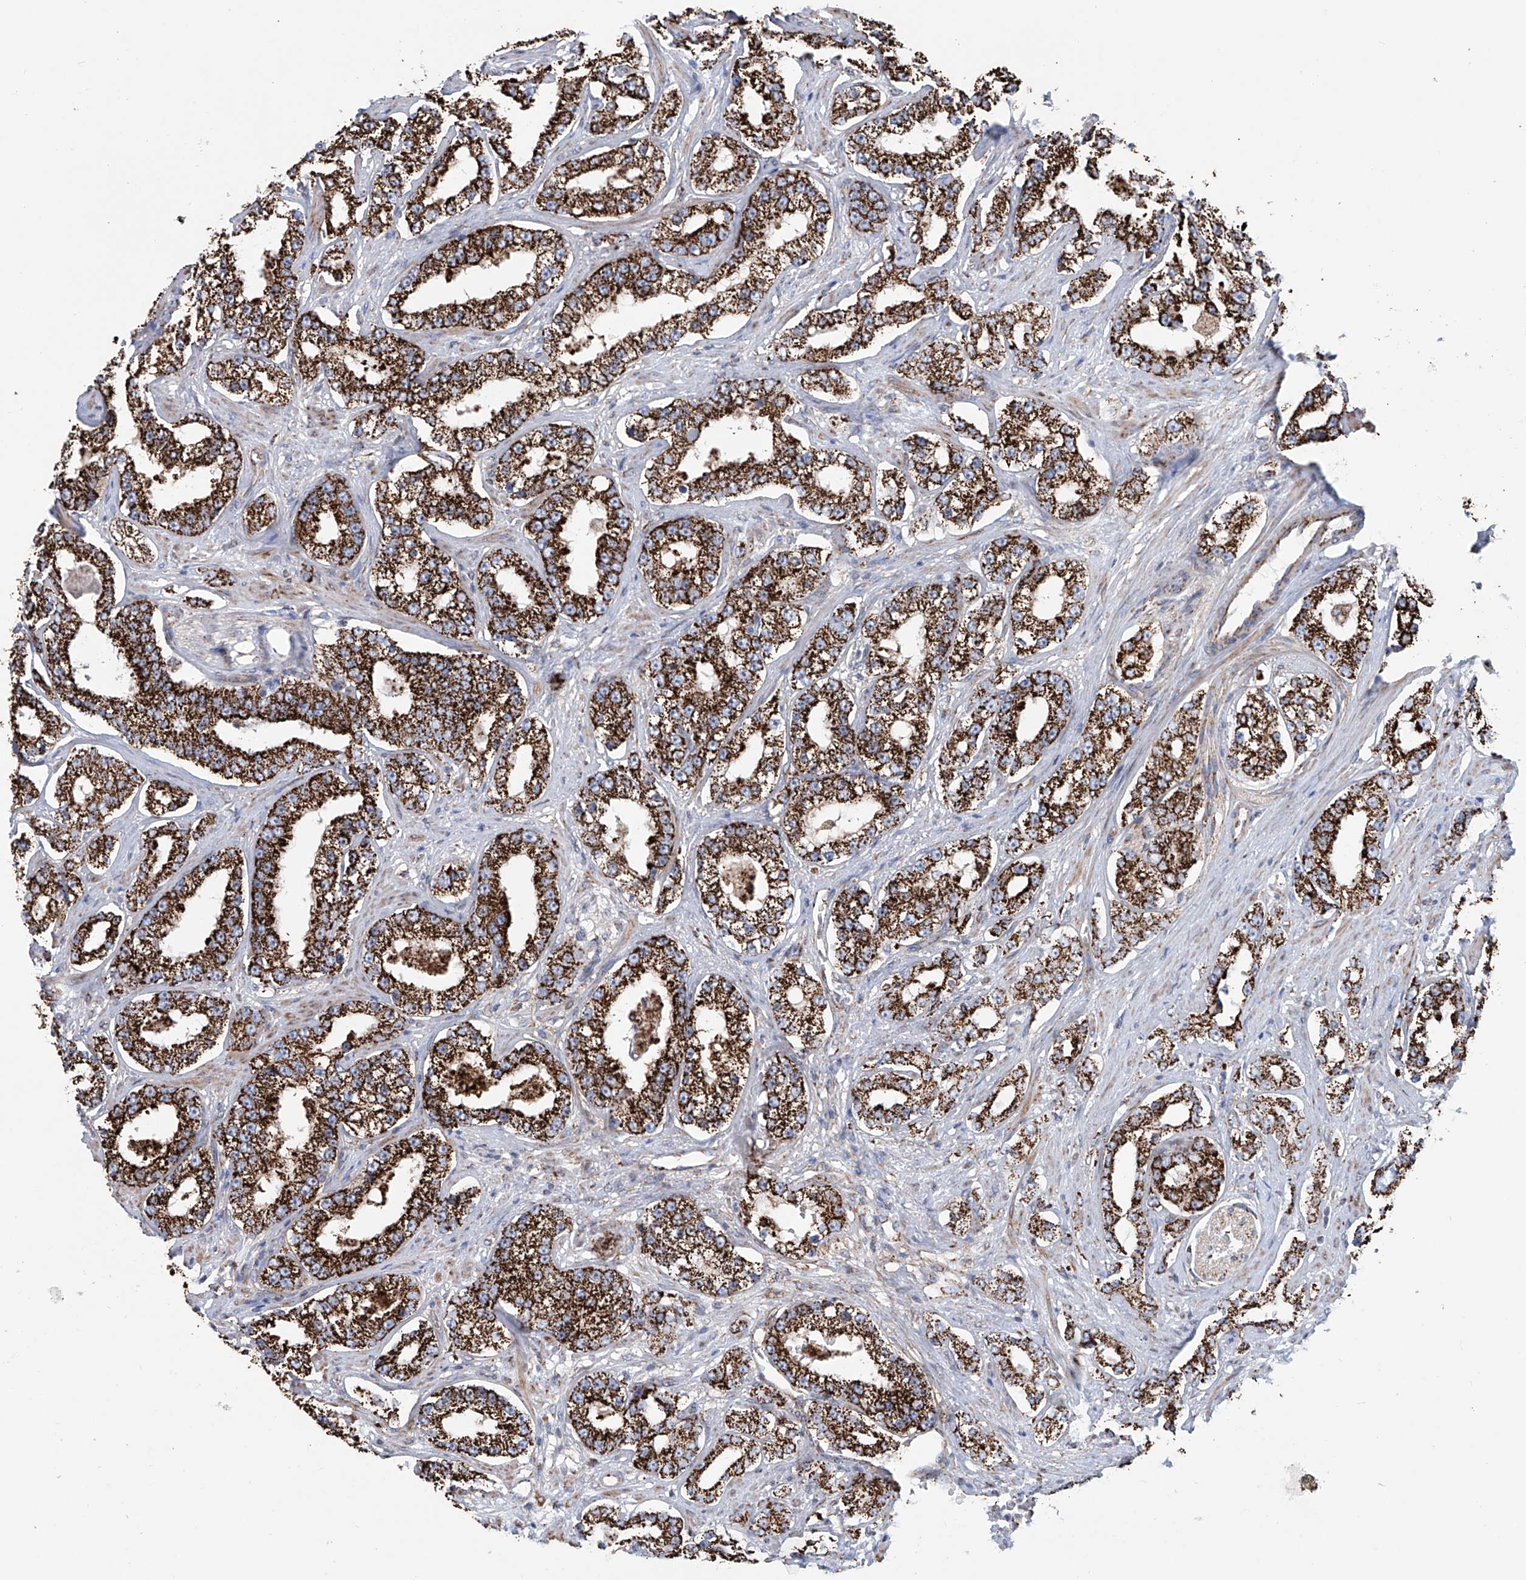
{"staining": {"intensity": "strong", "quantity": ">75%", "location": "cytoplasmic/membranous"}, "tissue": "prostate cancer", "cell_type": "Tumor cells", "image_type": "cancer", "snomed": [{"axis": "morphology", "description": "Normal tissue, NOS"}, {"axis": "morphology", "description": "Adenocarcinoma, High grade"}, {"axis": "topography", "description": "Prostate"}], "caption": "A micrograph of prostate cancer stained for a protein exhibits strong cytoplasmic/membranous brown staining in tumor cells. The staining was performed using DAB (3,3'-diaminobenzidine) to visualize the protein expression in brown, while the nuclei were stained in blue with hematoxylin (Magnification: 20x).", "gene": "ALDH6A1", "patient": {"sex": "male", "age": 83}}